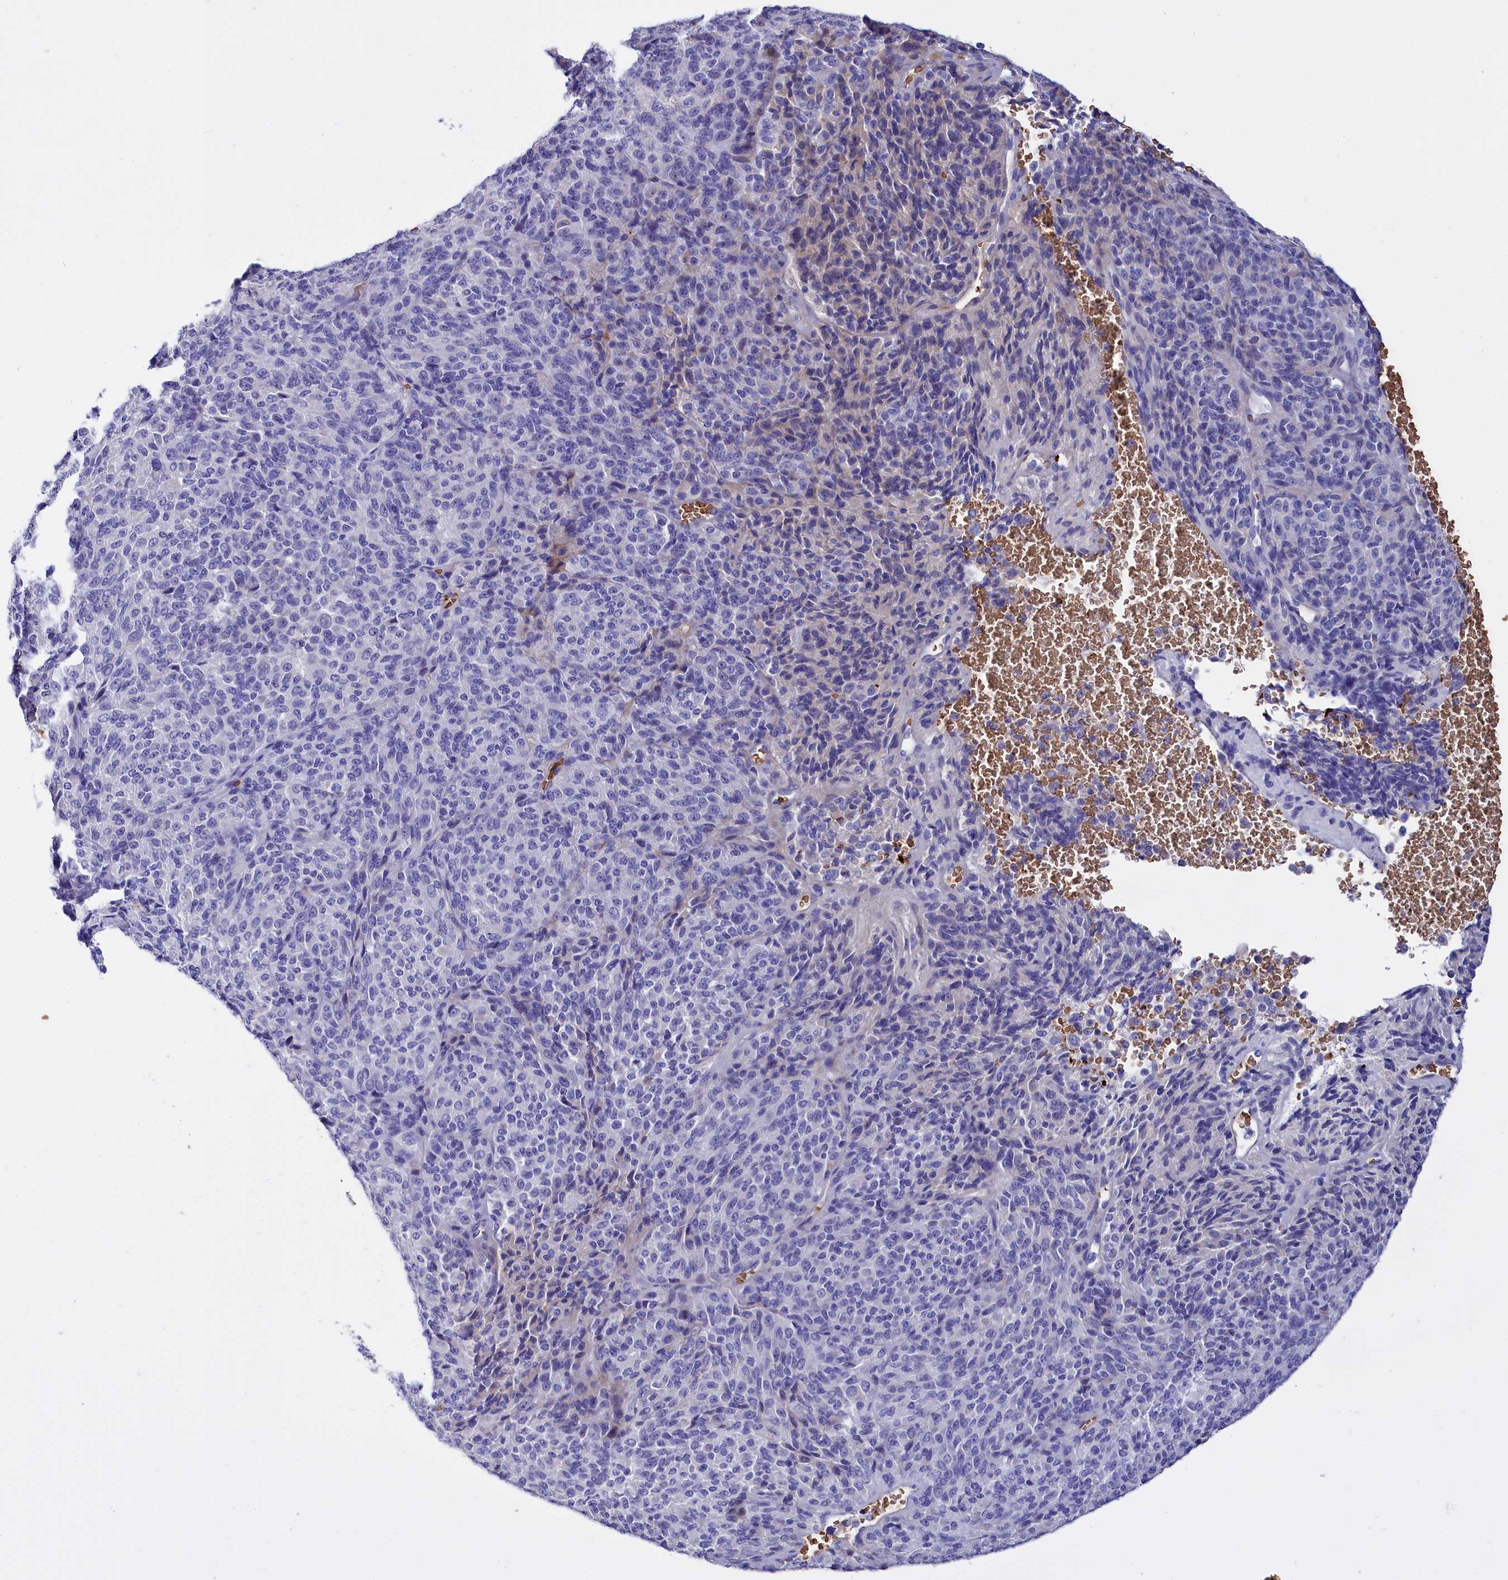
{"staining": {"intensity": "weak", "quantity": "<25%", "location": "cytoplasmic/membranous"}, "tissue": "melanoma", "cell_type": "Tumor cells", "image_type": "cancer", "snomed": [{"axis": "morphology", "description": "Malignant melanoma, Metastatic site"}, {"axis": "topography", "description": "Brain"}], "caption": "Micrograph shows no significant protein staining in tumor cells of malignant melanoma (metastatic site).", "gene": "RPUSD3", "patient": {"sex": "female", "age": 56}}